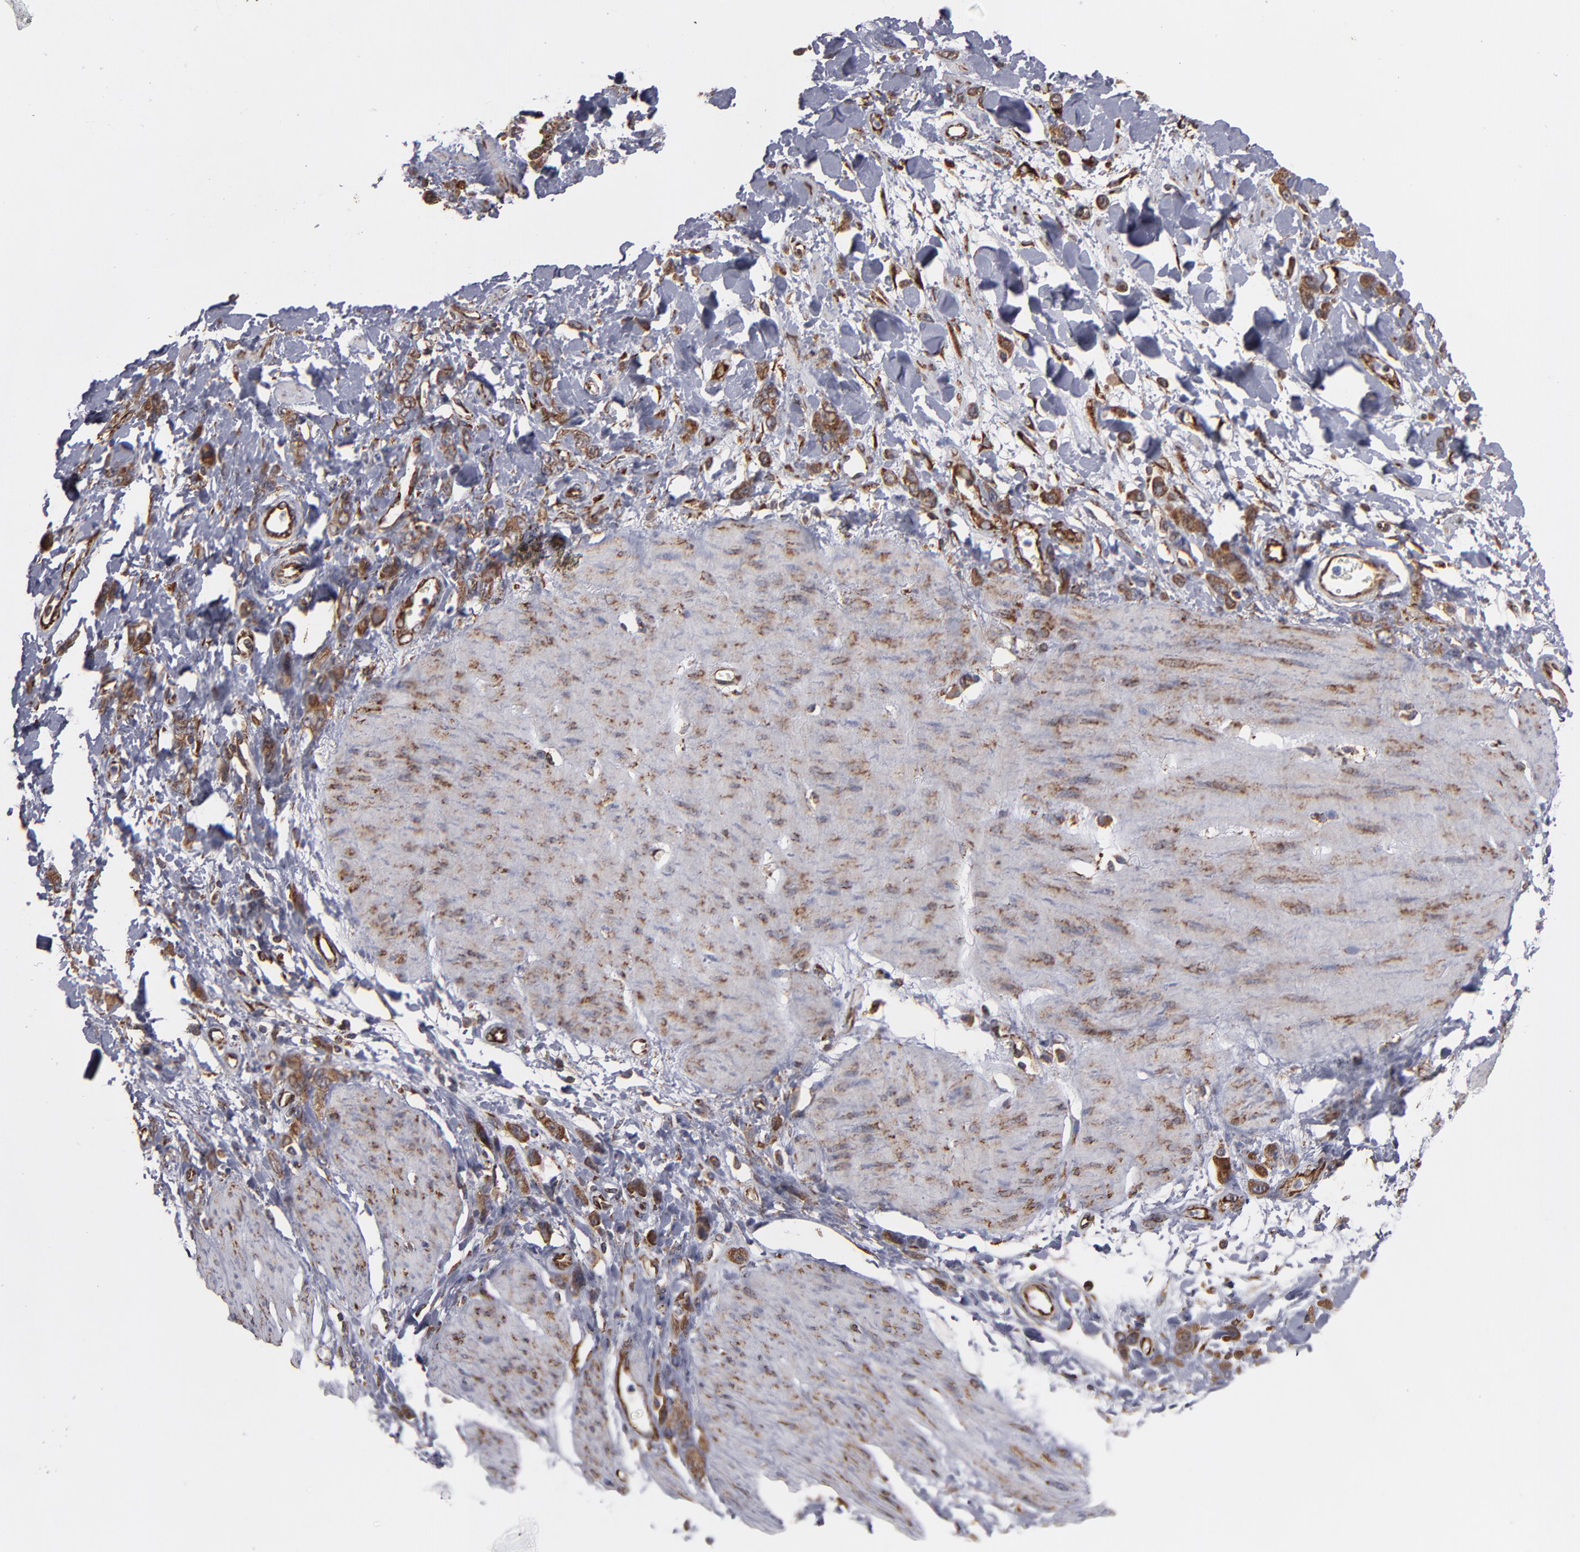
{"staining": {"intensity": "moderate", "quantity": ">75%", "location": "cytoplasmic/membranous"}, "tissue": "stomach cancer", "cell_type": "Tumor cells", "image_type": "cancer", "snomed": [{"axis": "morphology", "description": "Normal tissue, NOS"}, {"axis": "morphology", "description": "Adenocarcinoma, NOS"}, {"axis": "topography", "description": "Stomach"}], "caption": "Immunohistochemical staining of adenocarcinoma (stomach) displays medium levels of moderate cytoplasmic/membranous protein staining in approximately >75% of tumor cells.", "gene": "KTN1", "patient": {"sex": "male", "age": 82}}